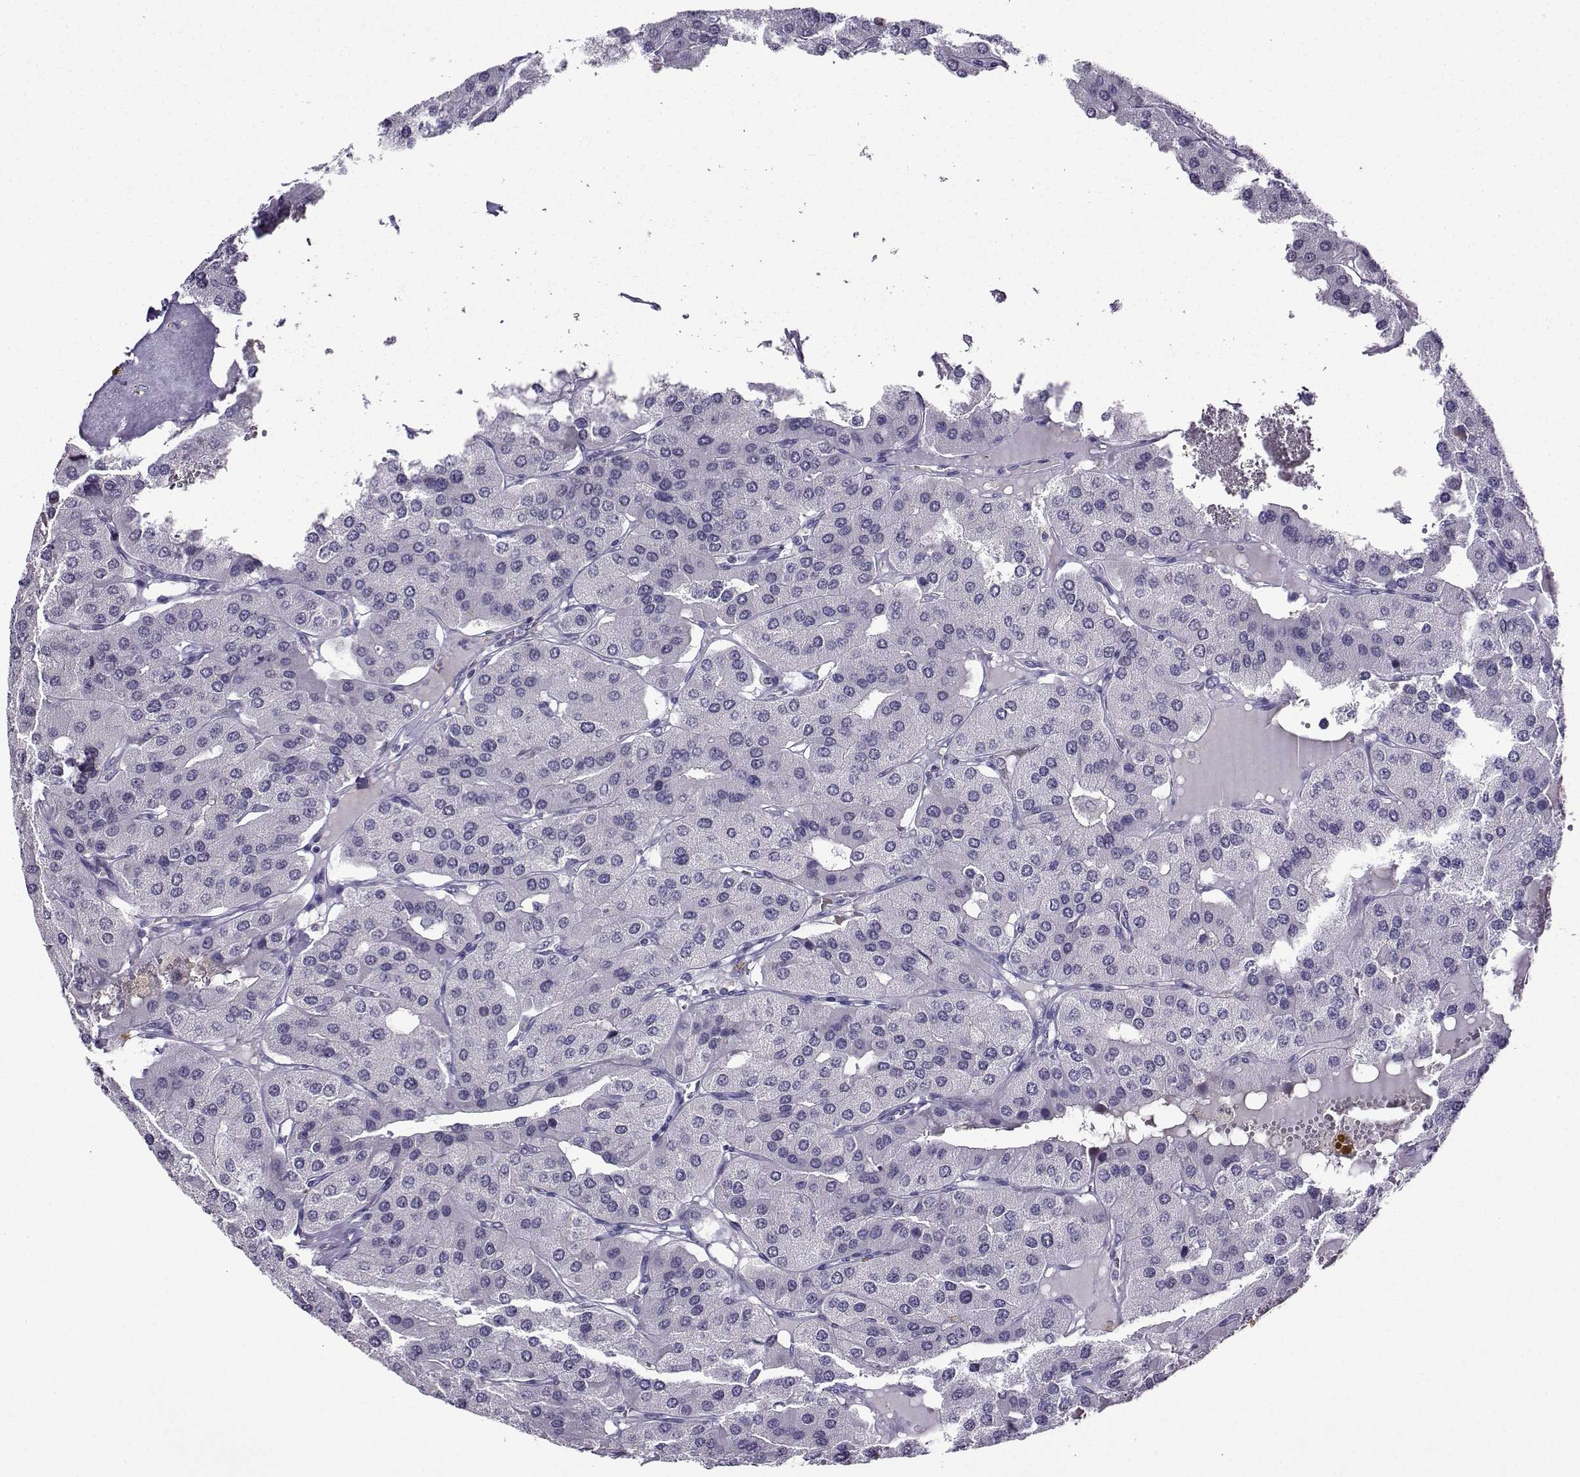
{"staining": {"intensity": "negative", "quantity": "none", "location": "none"}, "tissue": "parathyroid gland", "cell_type": "Glandular cells", "image_type": "normal", "snomed": [{"axis": "morphology", "description": "Normal tissue, NOS"}, {"axis": "morphology", "description": "Adenoma, NOS"}, {"axis": "topography", "description": "Parathyroid gland"}], "caption": "Immunohistochemistry of unremarkable human parathyroid gland displays no positivity in glandular cells. (DAB (3,3'-diaminobenzidine) immunohistochemistry (IHC), high magnification).", "gene": "LRFN2", "patient": {"sex": "female", "age": 86}}